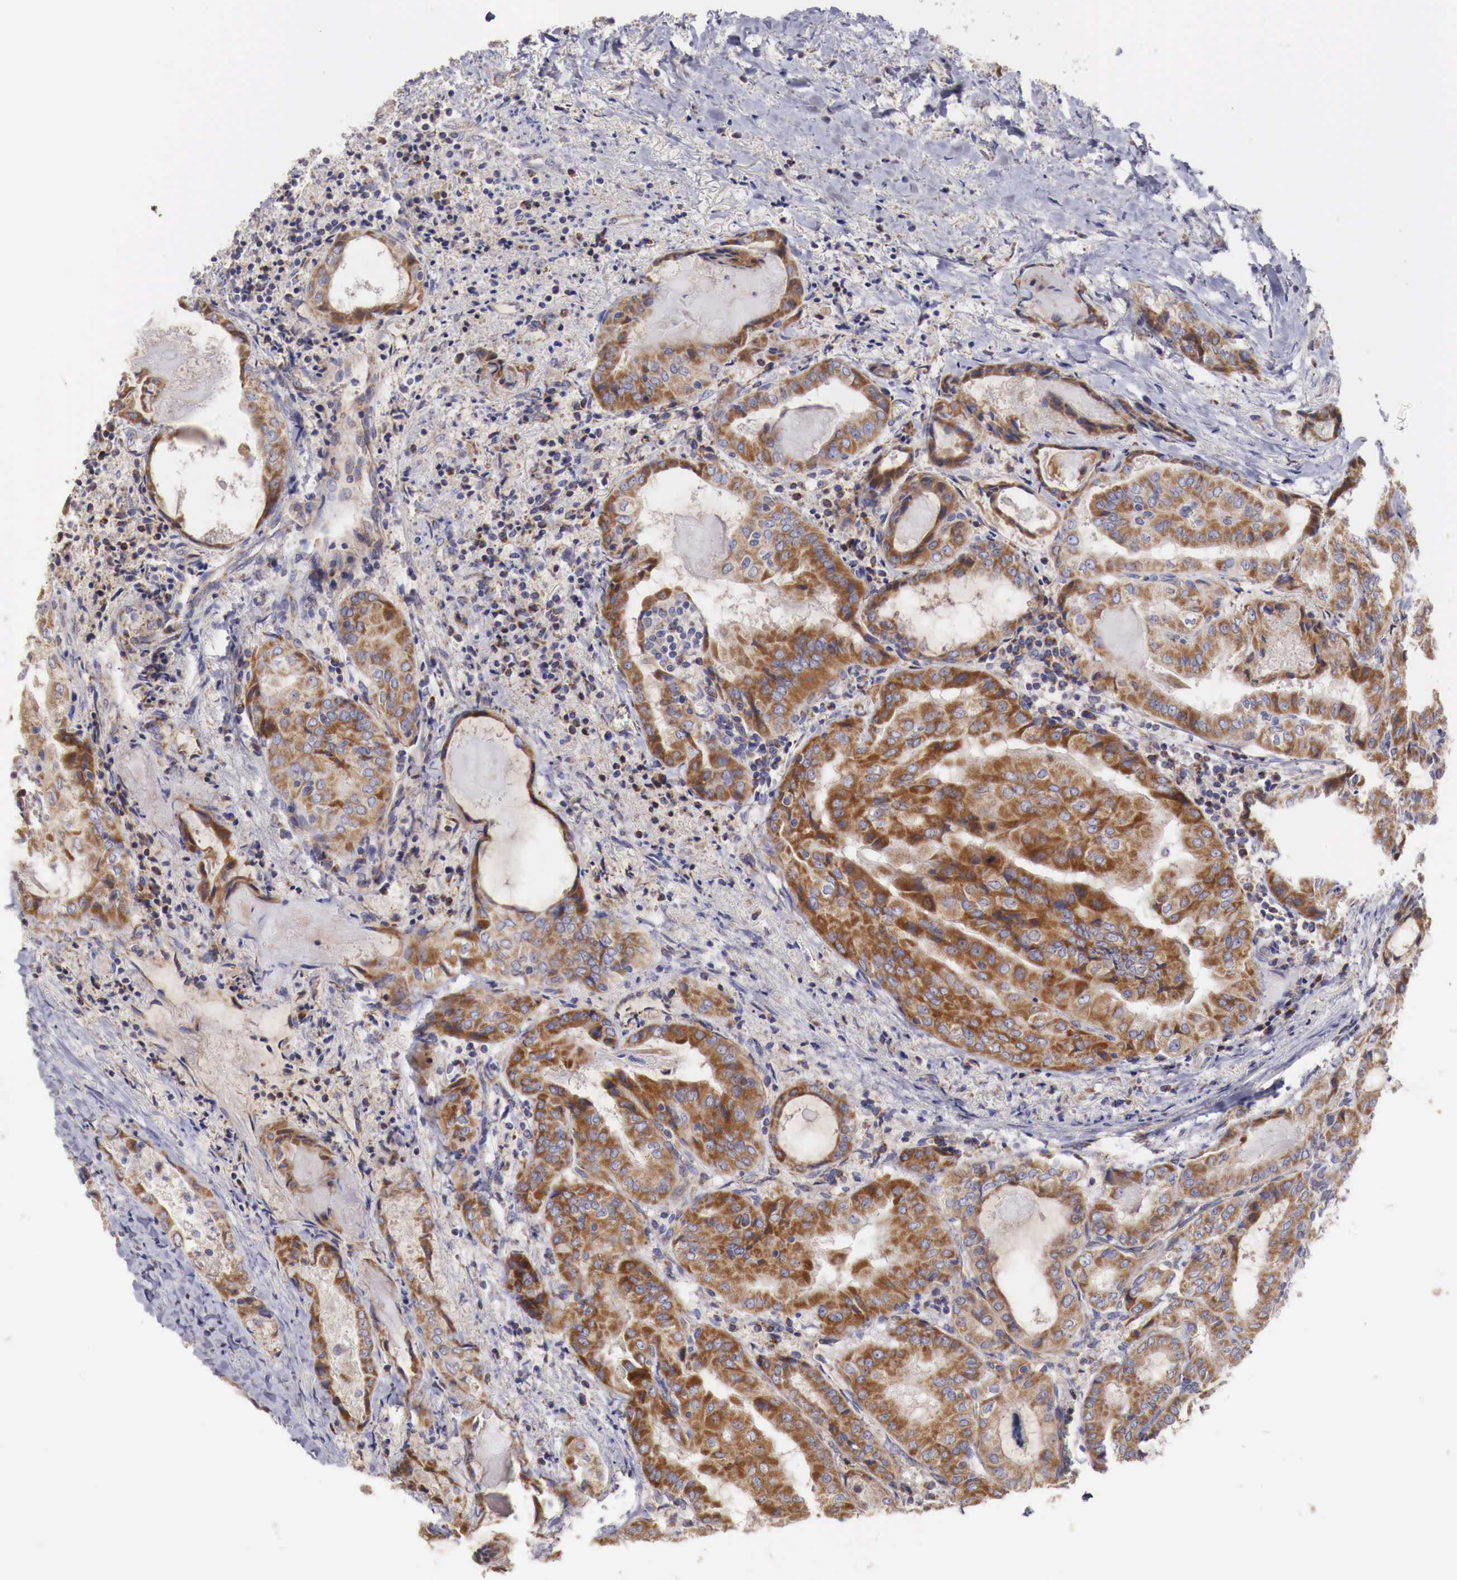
{"staining": {"intensity": "strong", "quantity": ">75%", "location": "cytoplasmic/membranous"}, "tissue": "thyroid cancer", "cell_type": "Tumor cells", "image_type": "cancer", "snomed": [{"axis": "morphology", "description": "Papillary adenocarcinoma, NOS"}, {"axis": "topography", "description": "Thyroid gland"}], "caption": "Thyroid papillary adenocarcinoma stained with DAB (3,3'-diaminobenzidine) immunohistochemistry (IHC) shows high levels of strong cytoplasmic/membranous positivity in approximately >75% of tumor cells. (DAB = brown stain, brightfield microscopy at high magnification).", "gene": "XPNPEP3", "patient": {"sex": "female", "age": 71}}